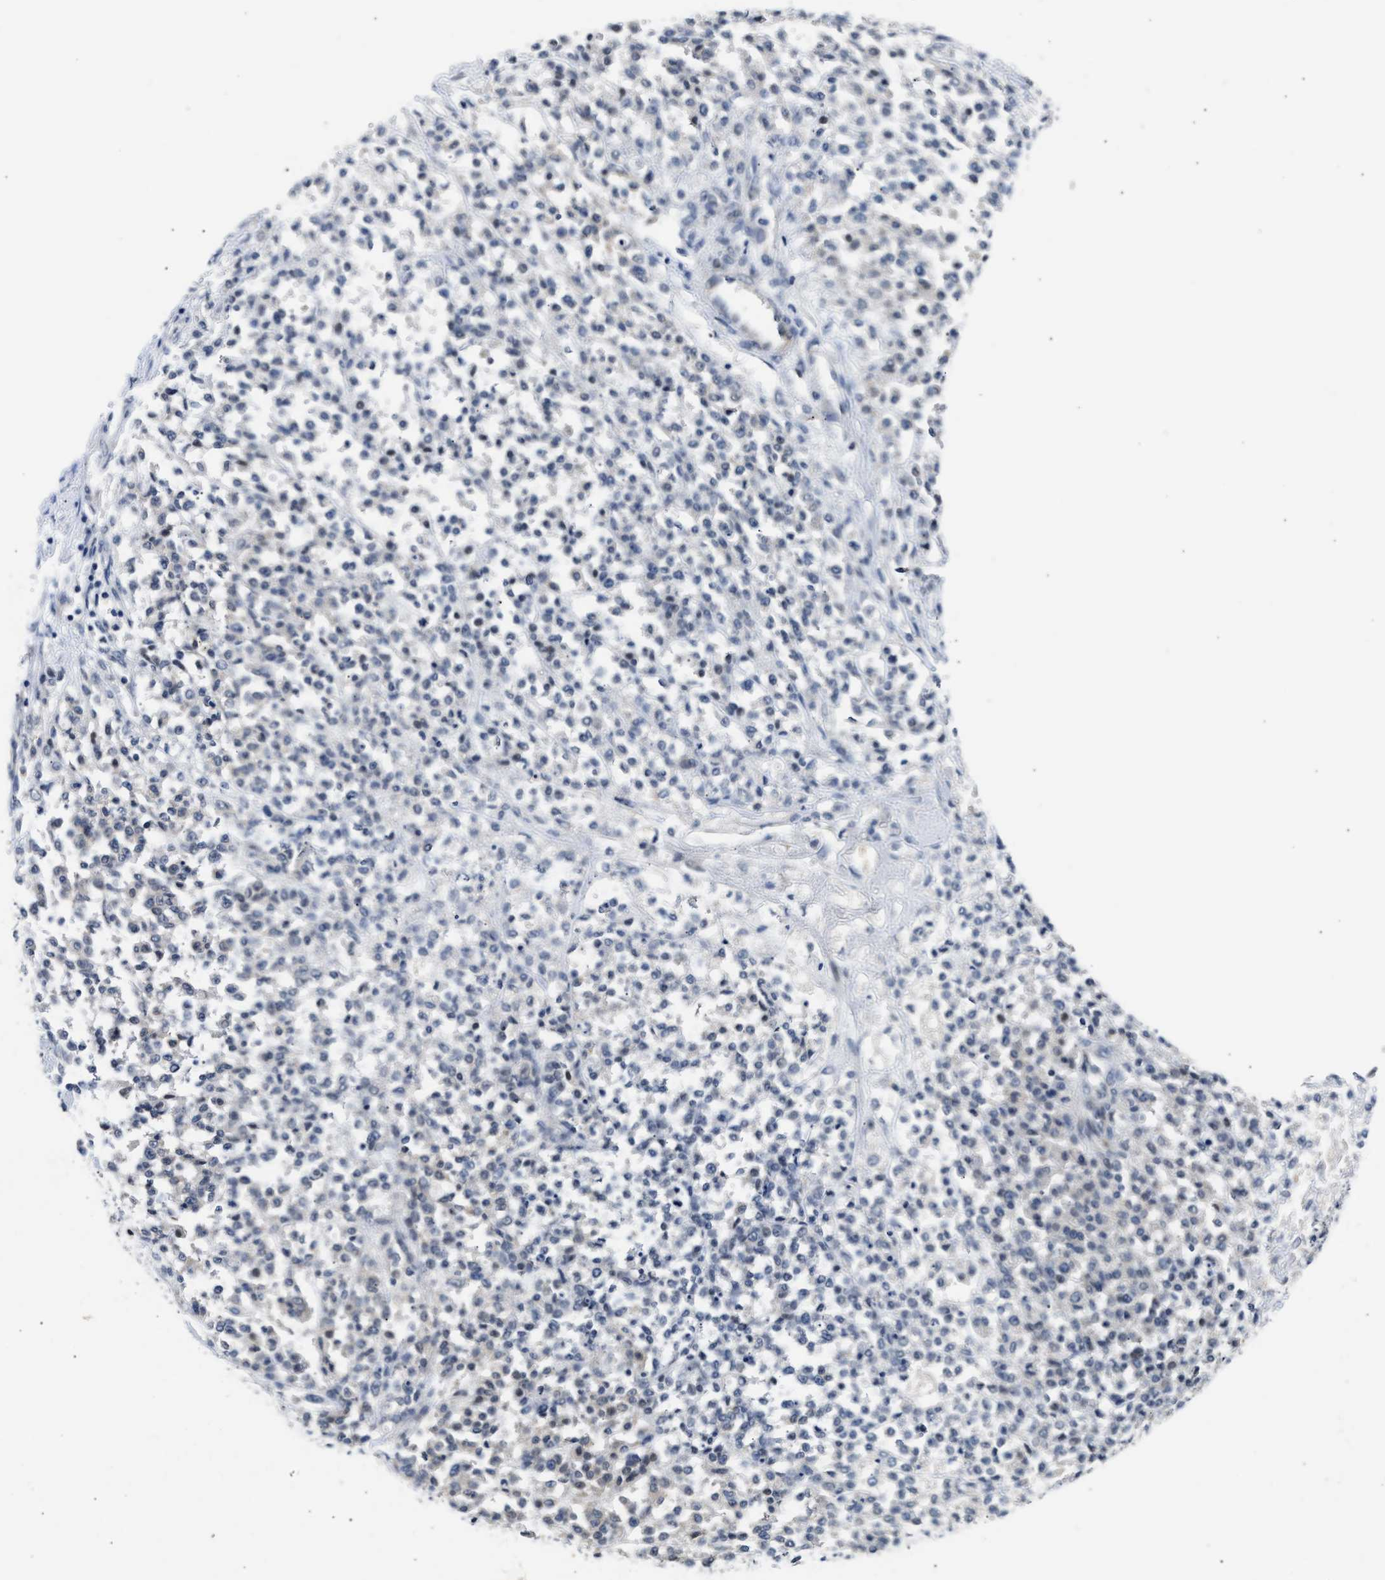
{"staining": {"intensity": "negative", "quantity": "none", "location": "none"}, "tissue": "testis cancer", "cell_type": "Tumor cells", "image_type": "cancer", "snomed": [{"axis": "morphology", "description": "Seminoma, NOS"}, {"axis": "topography", "description": "Testis"}], "caption": "Testis cancer (seminoma) stained for a protein using immunohistochemistry (IHC) exhibits no staining tumor cells.", "gene": "PPM1H", "patient": {"sex": "male", "age": 59}}